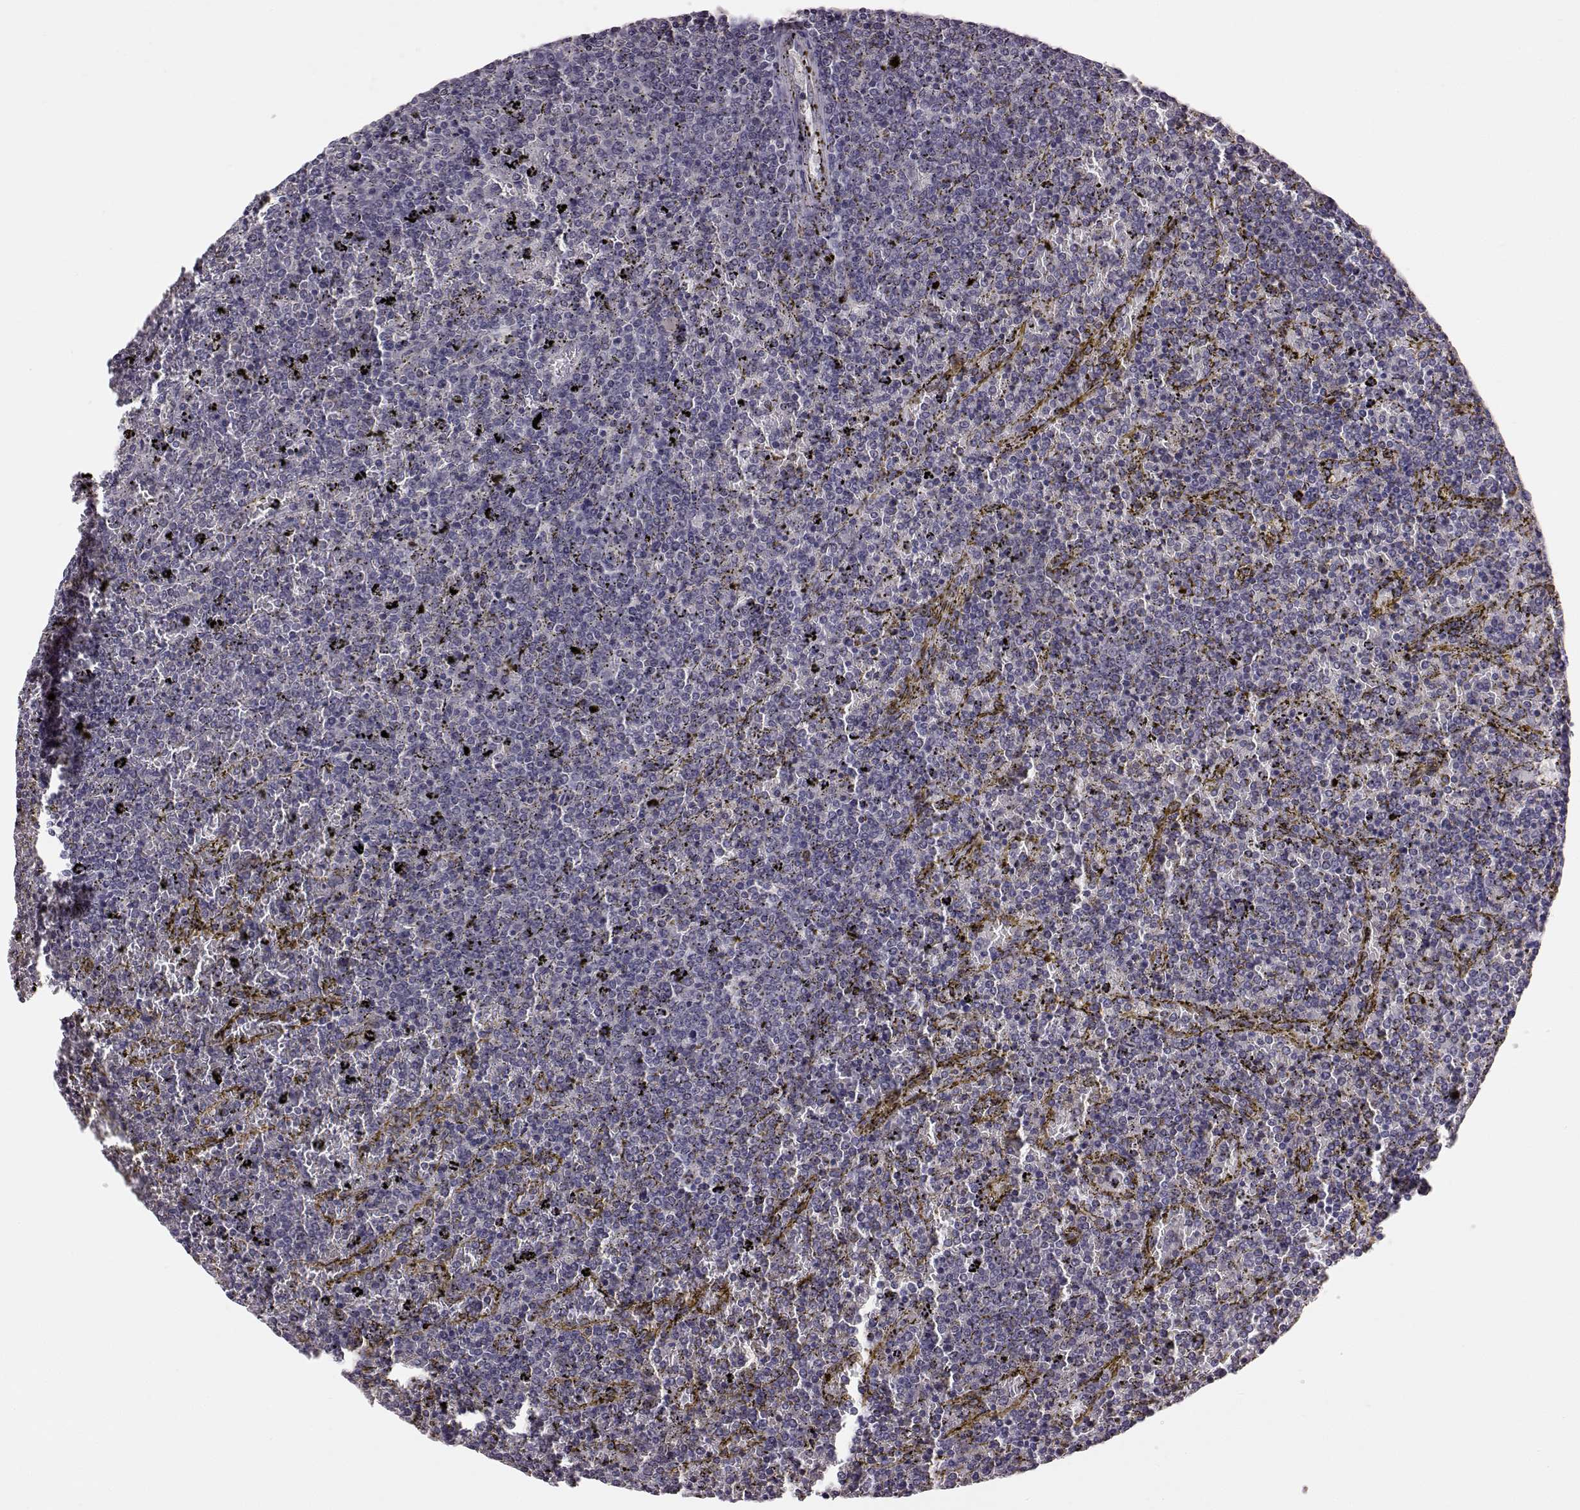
{"staining": {"intensity": "negative", "quantity": "none", "location": "none"}, "tissue": "lymphoma", "cell_type": "Tumor cells", "image_type": "cancer", "snomed": [{"axis": "morphology", "description": "Malignant lymphoma, non-Hodgkin's type, Low grade"}, {"axis": "topography", "description": "Spleen"}], "caption": "High power microscopy photomicrograph of an immunohistochemistry photomicrograph of low-grade malignant lymphoma, non-Hodgkin's type, revealing no significant expression in tumor cells.", "gene": "C10orf62", "patient": {"sex": "female", "age": 77}}